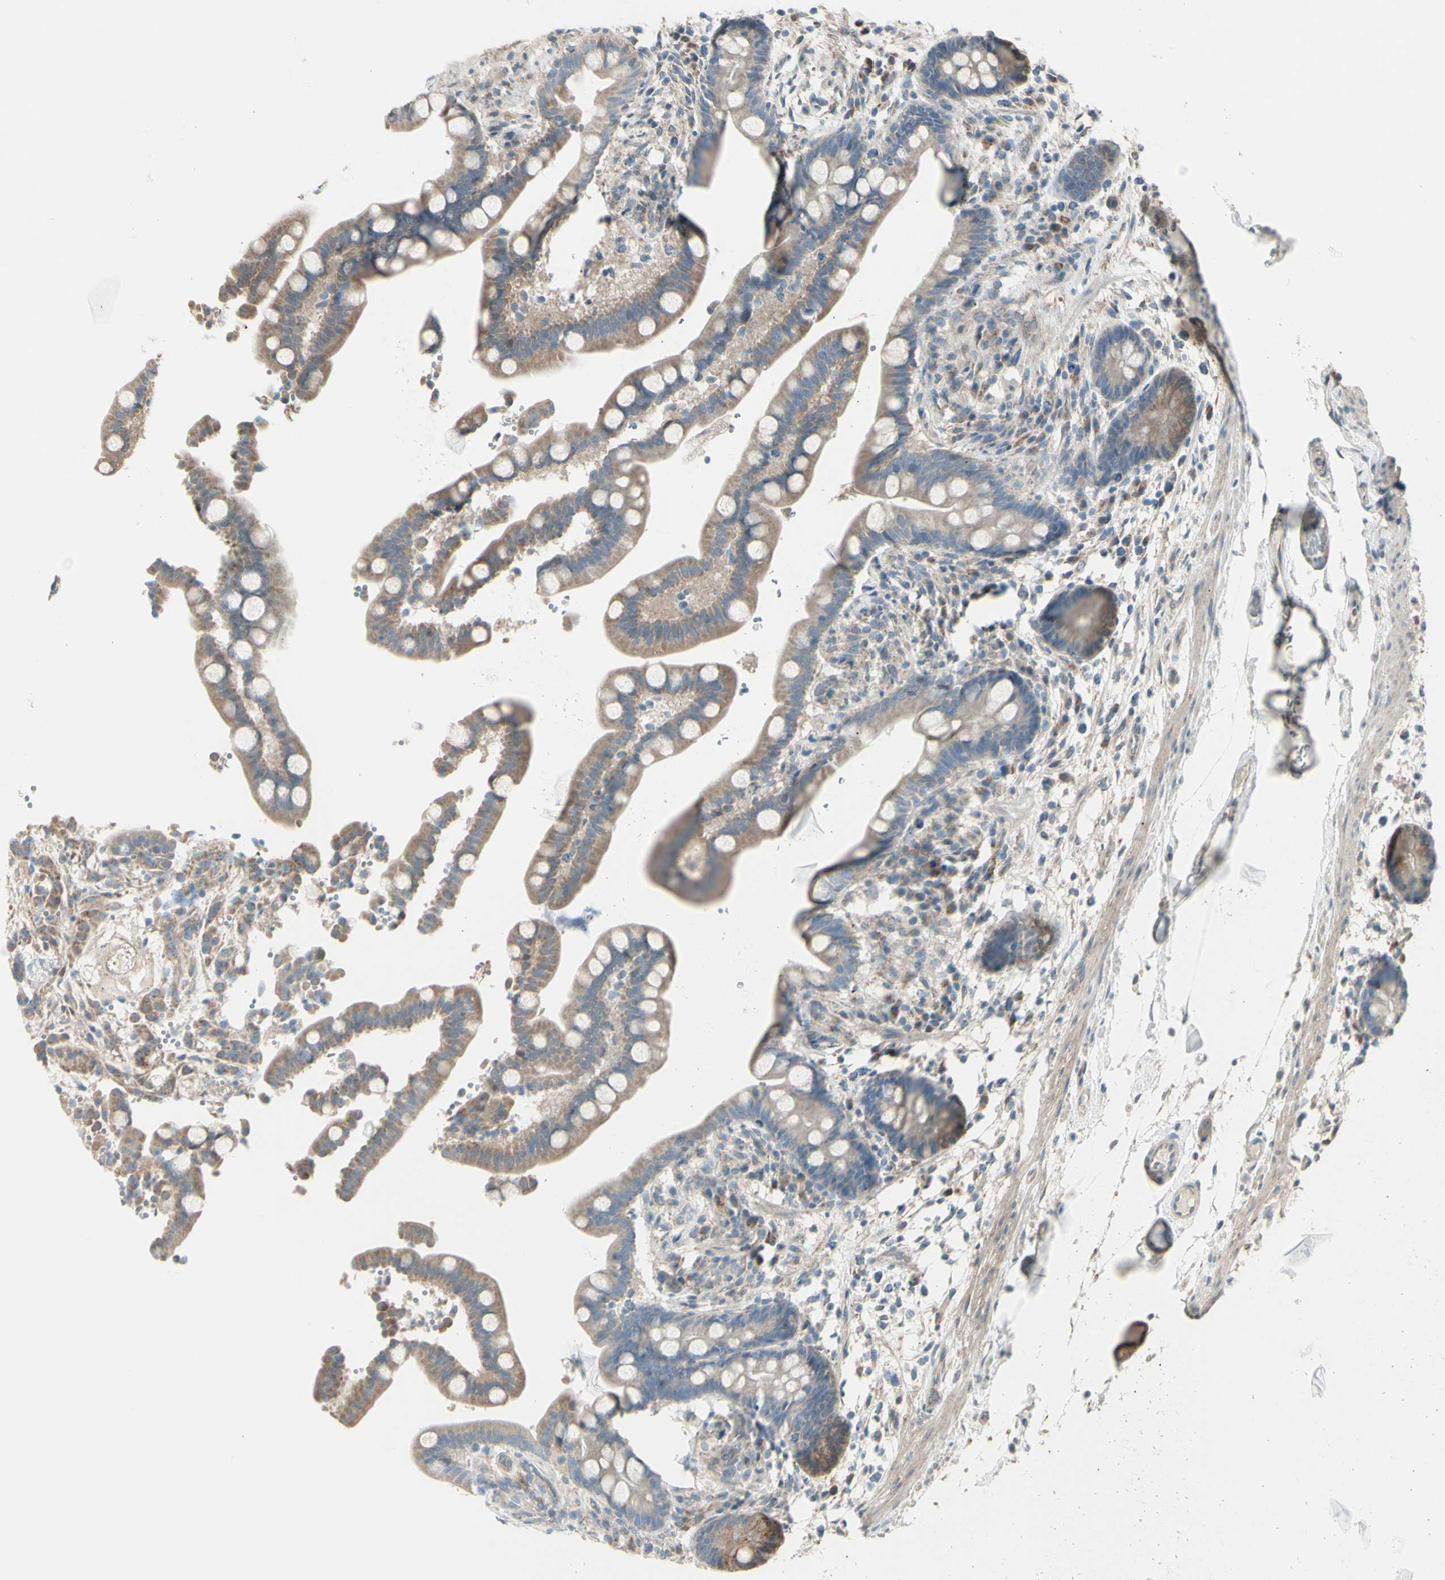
{"staining": {"intensity": "weak", "quantity": ">75%", "location": "cytoplasmic/membranous"}, "tissue": "colon", "cell_type": "Endothelial cells", "image_type": "normal", "snomed": [{"axis": "morphology", "description": "Normal tissue, NOS"}, {"axis": "topography", "description": "Colon"}], "caption": "Immunohistochemistry (IHC) photomicrograph of benign colon: human colon stained using IHC demonstrates low levels of weak protein expression localized specifically in the cytoplasmic/membranous of endothelial cells, appearing as a cytoplasmic/membranous brown color.", "gene": "NAXD", "patient": {"sex": "male", "age": 73}}